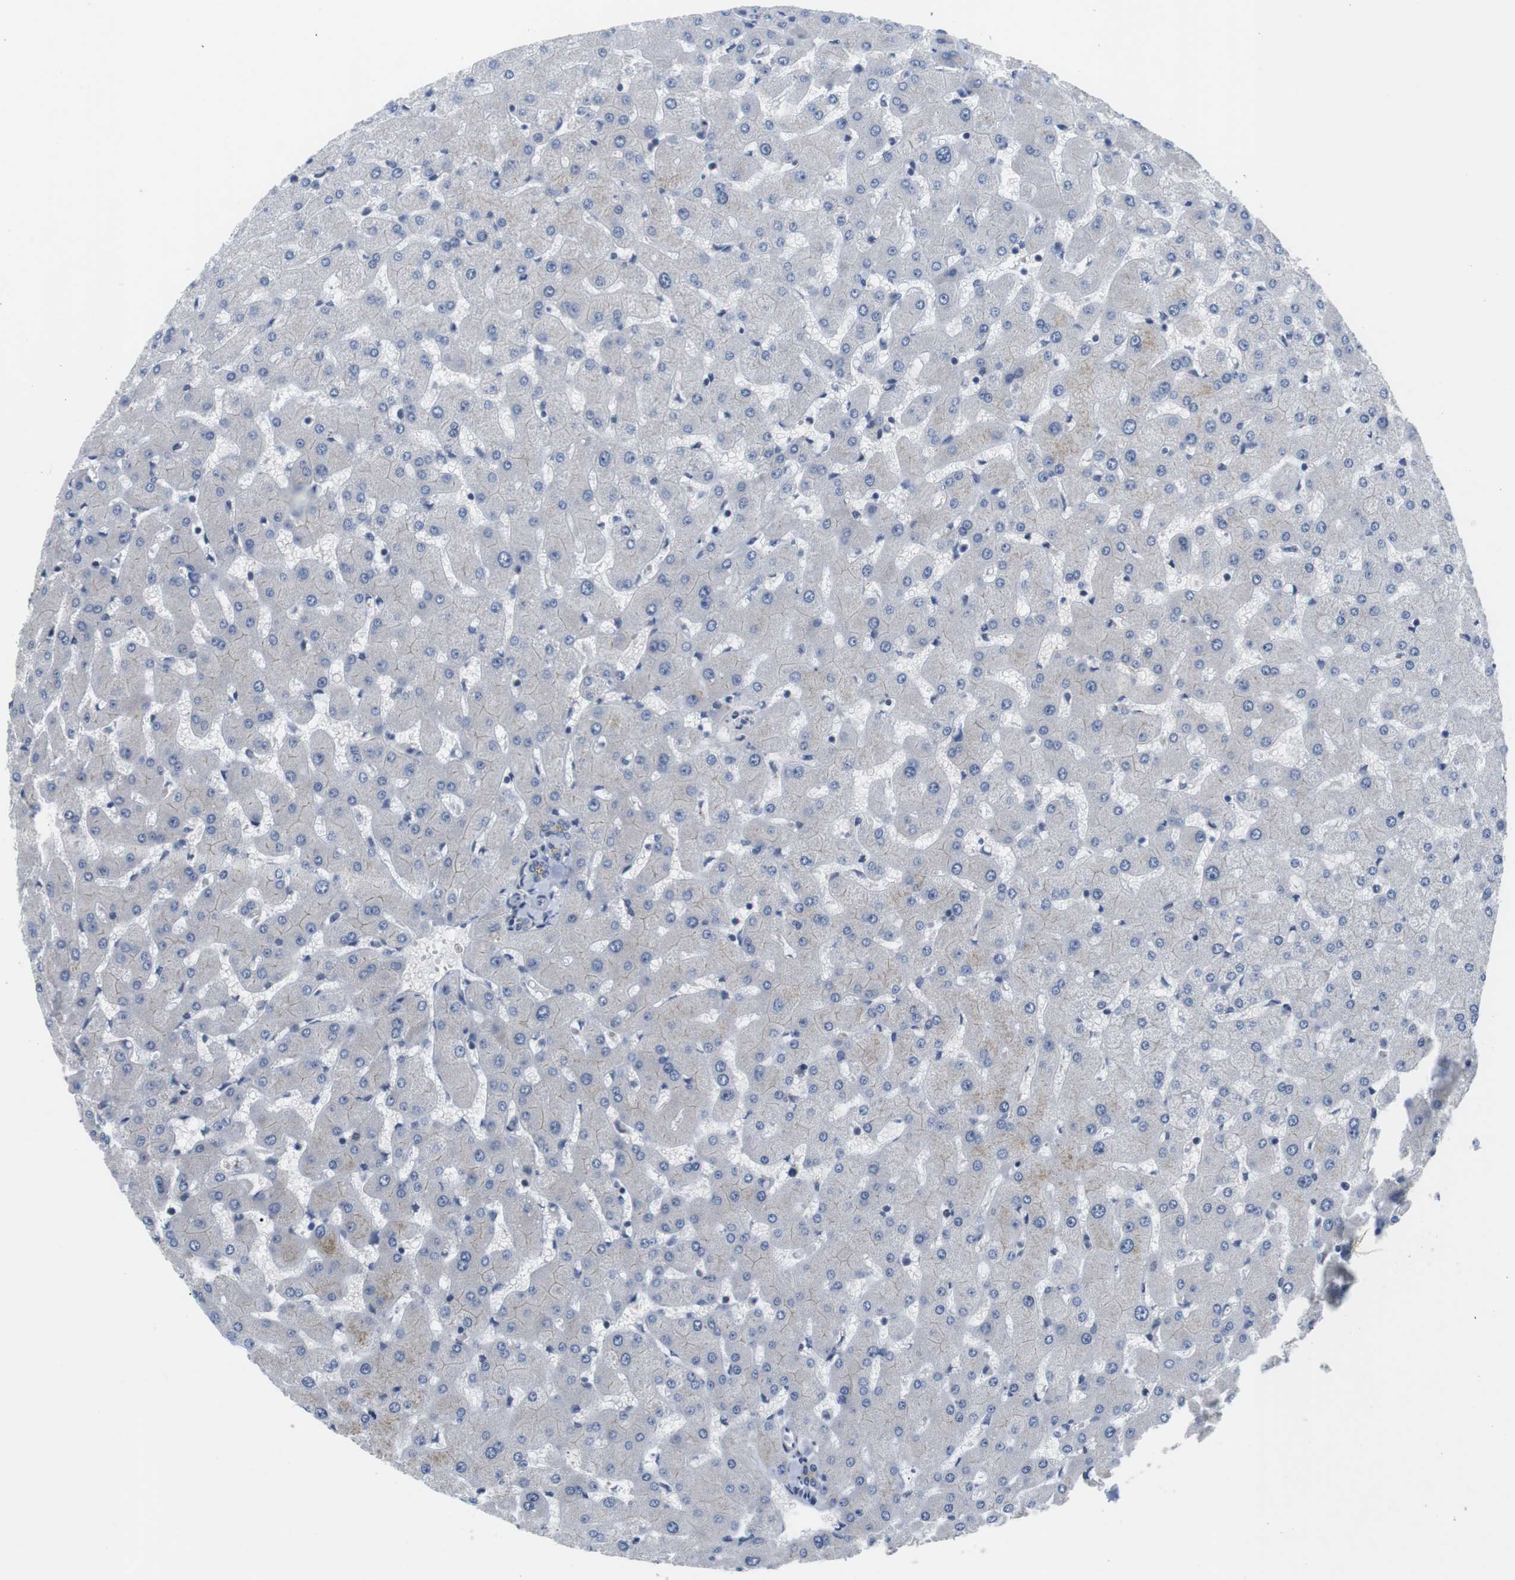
{"staining": {"intensity": "weak", "quantity": "<25%", "location": "cytoplasmic/membranous"}, "tissue": "liver", "cell_type": "Cholangiocytes", "image_type": "normal", "snomed": [{"axis": "morphology", "description": "Normal tissue, NOS"}, {"axis": "topography", "description": "Liver"}], "caption": "This histopathology image is of unremarkable liver stained with IHC to label a protein in brown with the nuclei are counter-stained blue. There is no expression in cholangiocytes.", "gene": "NECTIN1", "patient": {"sex": "female", "age": 63}}